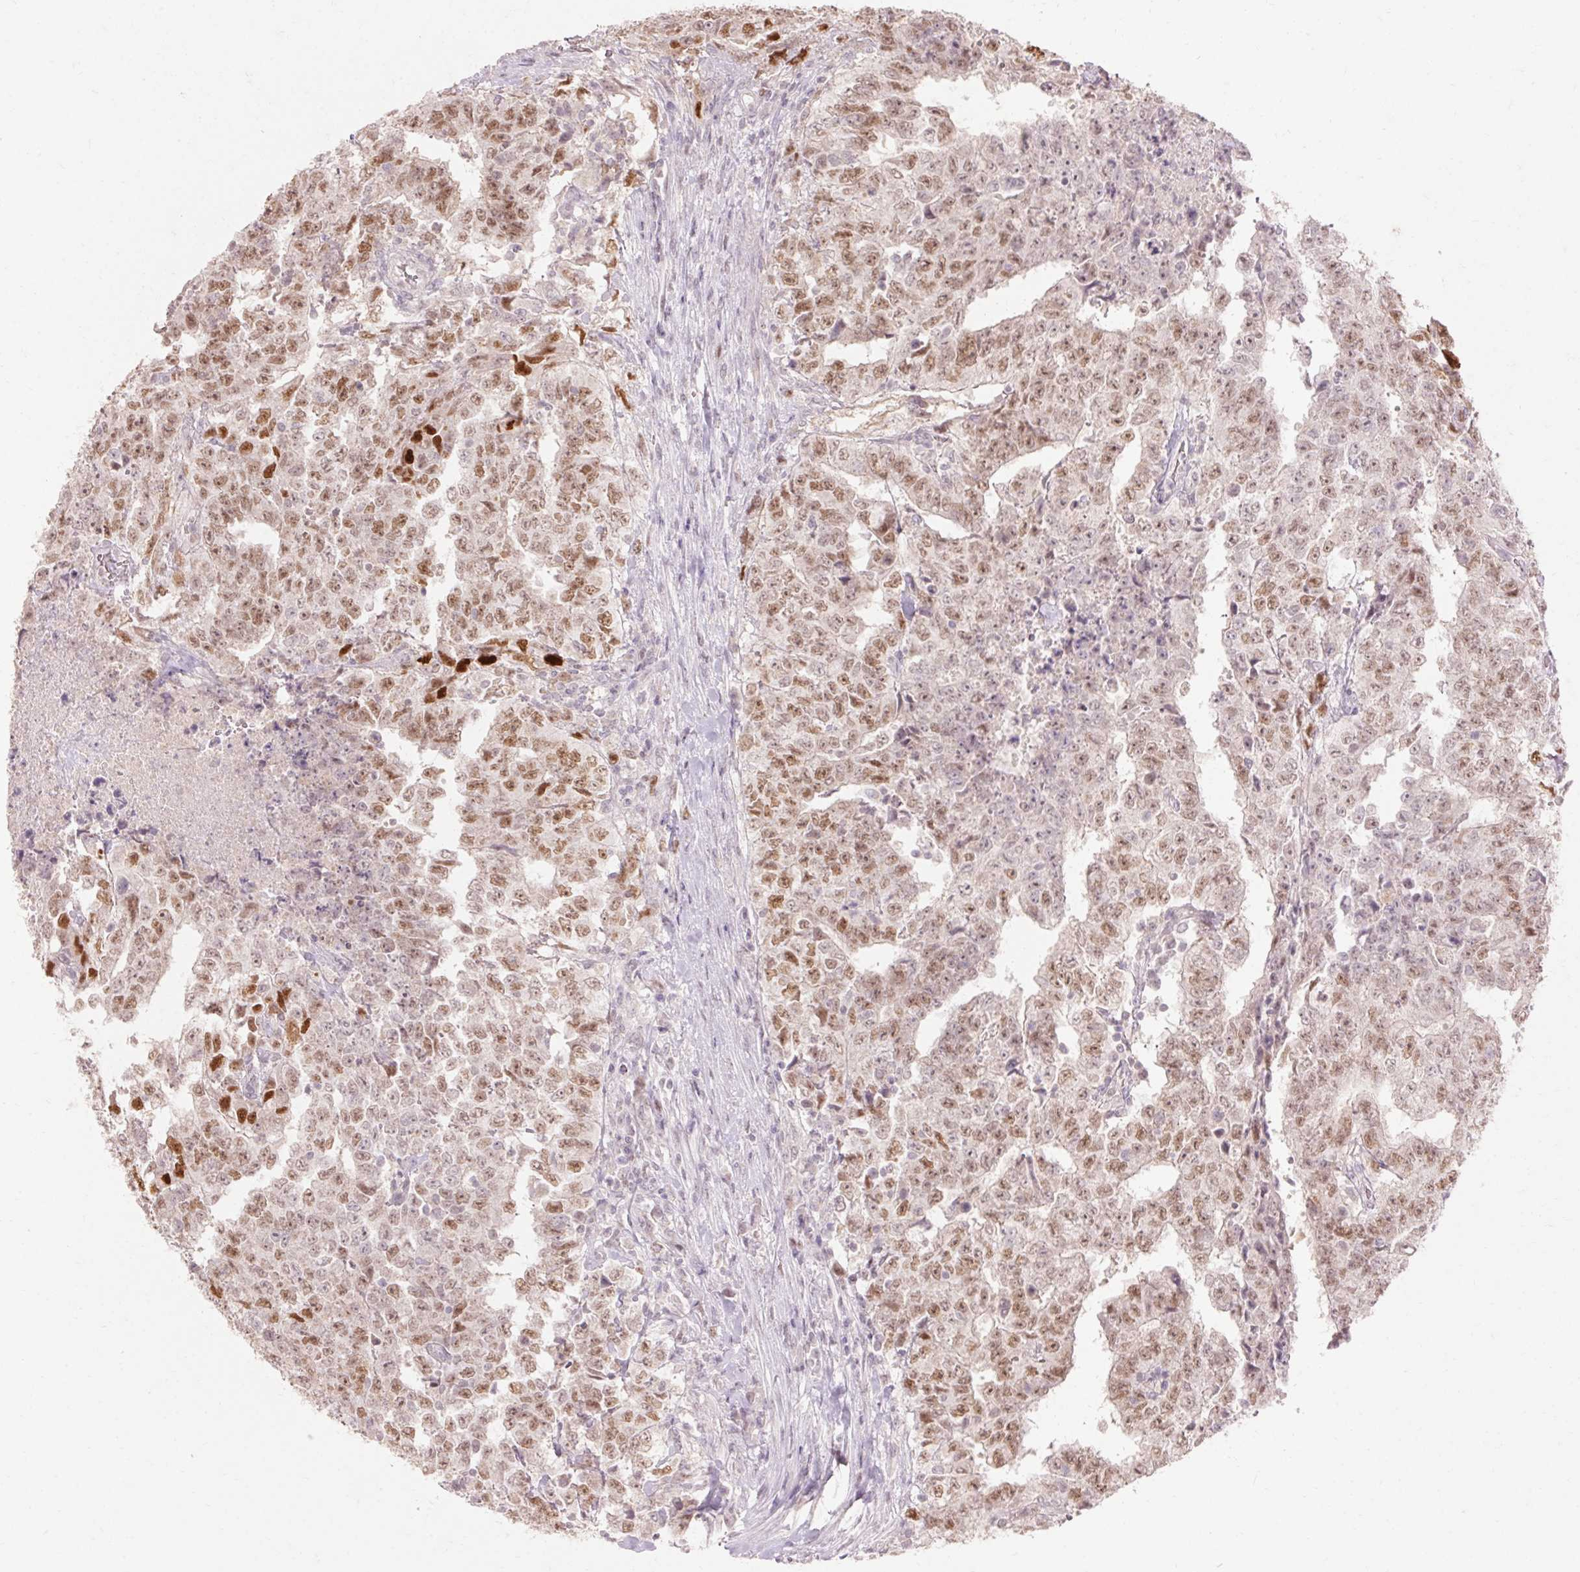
{"staining": {"intensity": "moderate", "quantity": ">75%", "location": "nuclear"}, "tissue": "testis cancer", "cell_type": "Tumor cells", "image_type": "cancer", "snomed": [{"axis": "morphology", "description": "Carcinoma, Embryonal, NOS"}, {"axis": "topography", "description": "Testis"}], "caption": "Protein staining reveals moderate nuclear staining in about >75% of tumor cells in embryonal carcinoma (testis). Immunohistochemistry stains the protein of interest in brown and the nuclei are stained blue.", "gene": "SKP2", "patient": {"sex": "male", "age": 24}}